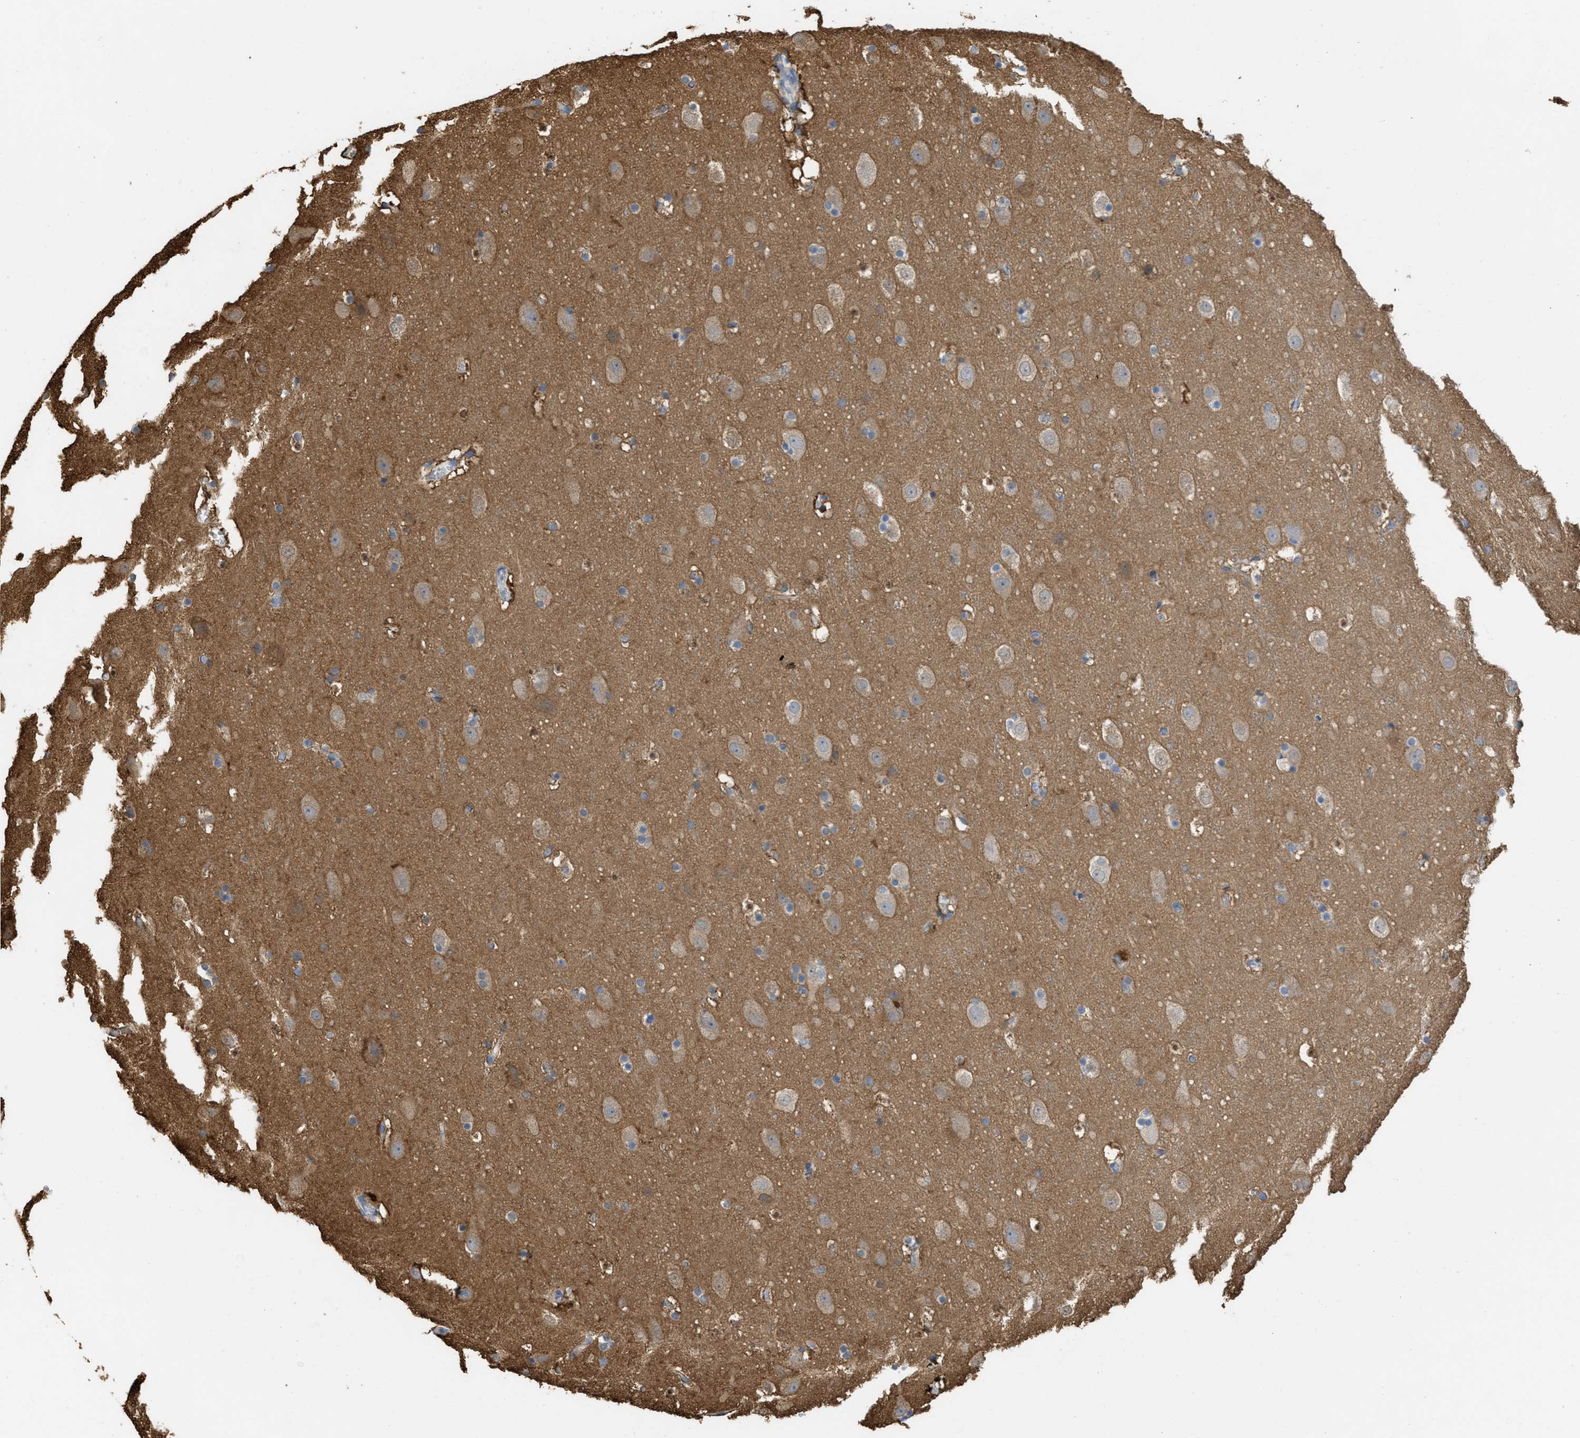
{"staining": {"intensity": "weak", "quantity": ">75%", "location": "cytoplasmic/membranous"}, "tissue": "cerebral cortex", "cell_type": "Endothelial cells", "image_type": "normal", "snomed": [{"axis": "morphology", "description": "Normal tissue, NOS"}, {"axis": "topography", "description": "Cerebral cortex"}], "caption": "A low amount of weak cytoplasmic/membranous staining is identified in approximately >75% of endothelial cells in unremarkable cerebral cortex.", "gene": "UBA5", "patient": {"sex": "male", "age": 45}}